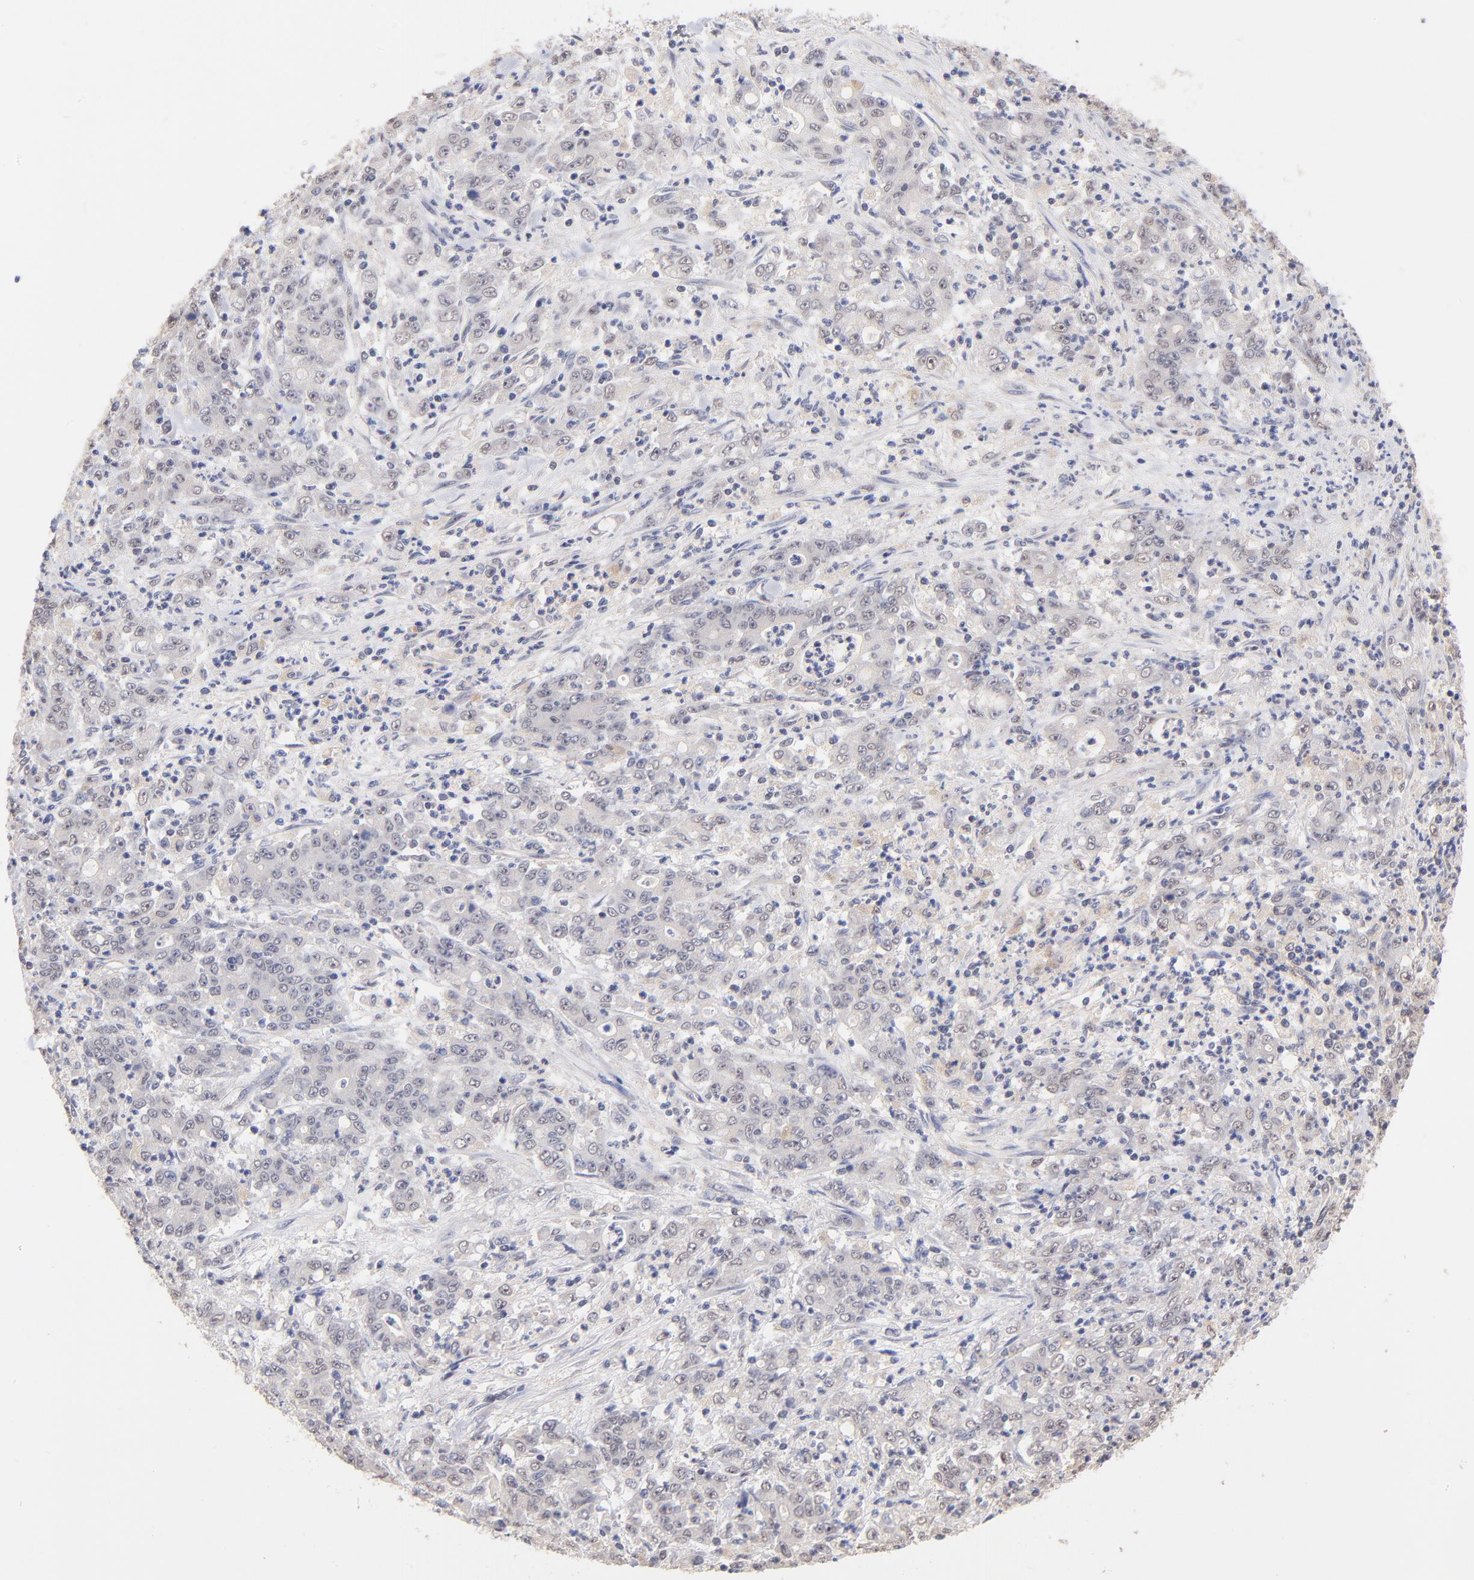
{"staining": {"intensity": "negative", "quantity": "none", "location": "none"}, "tissue": "stomach cancer", "cell_type": "Tumor cells", "image_type": "cancer", "snomed": [{"axis": "morphology", "description": "Adenocarcinoma, NOS"}, {"axis": "topography", "description": "Stomach, lower"}], "caption": "Immunohistochemistry (IHC) of human stomach cancer demonstrates no positivity in tumor cells.", "gene": "RIBC2", "patient": {"sex": "female", "age": 71}}